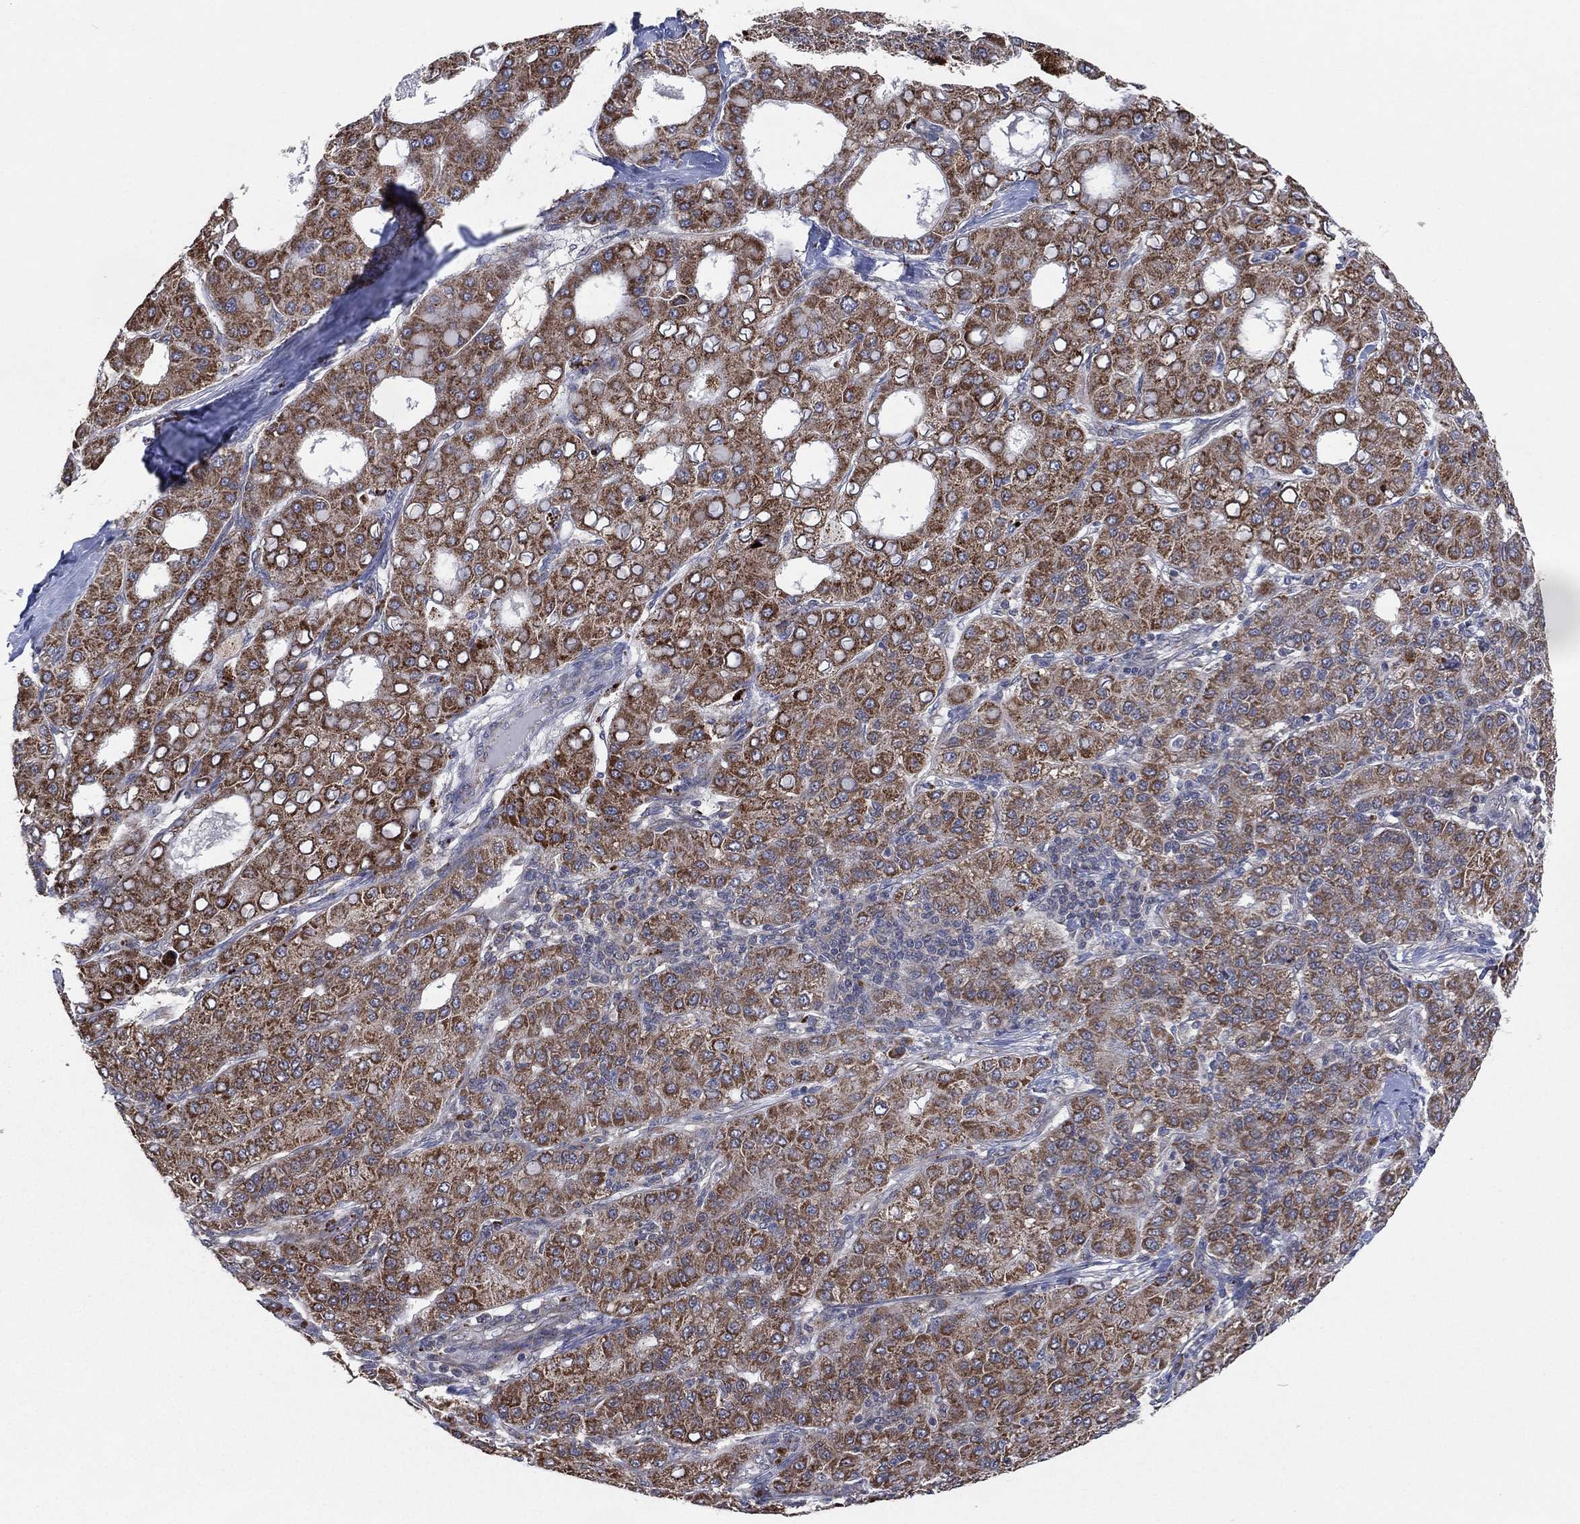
{"staining": {"intensity": "moderate", "quantity": ">75%", "location": "cytoplasmic/membranous"}, "tissue": "liver cancer", "cell_type": "Tumor cells", "image_type": "cancer", "snomed": [{"axis": "morphology", "description": "Carcinoma, Hepatocellular, NOS"}, {"axis": "topography", "description": "Liver"}], "caption": "Protein analysis of hepatocellular carcinoma (liver) tissue demonstrates moderate cytoplasmic/membranous staining in approximately >75% of tumor cells.", "gene": "FAM104A", "patient": {"sex": "male", "age": 65}}